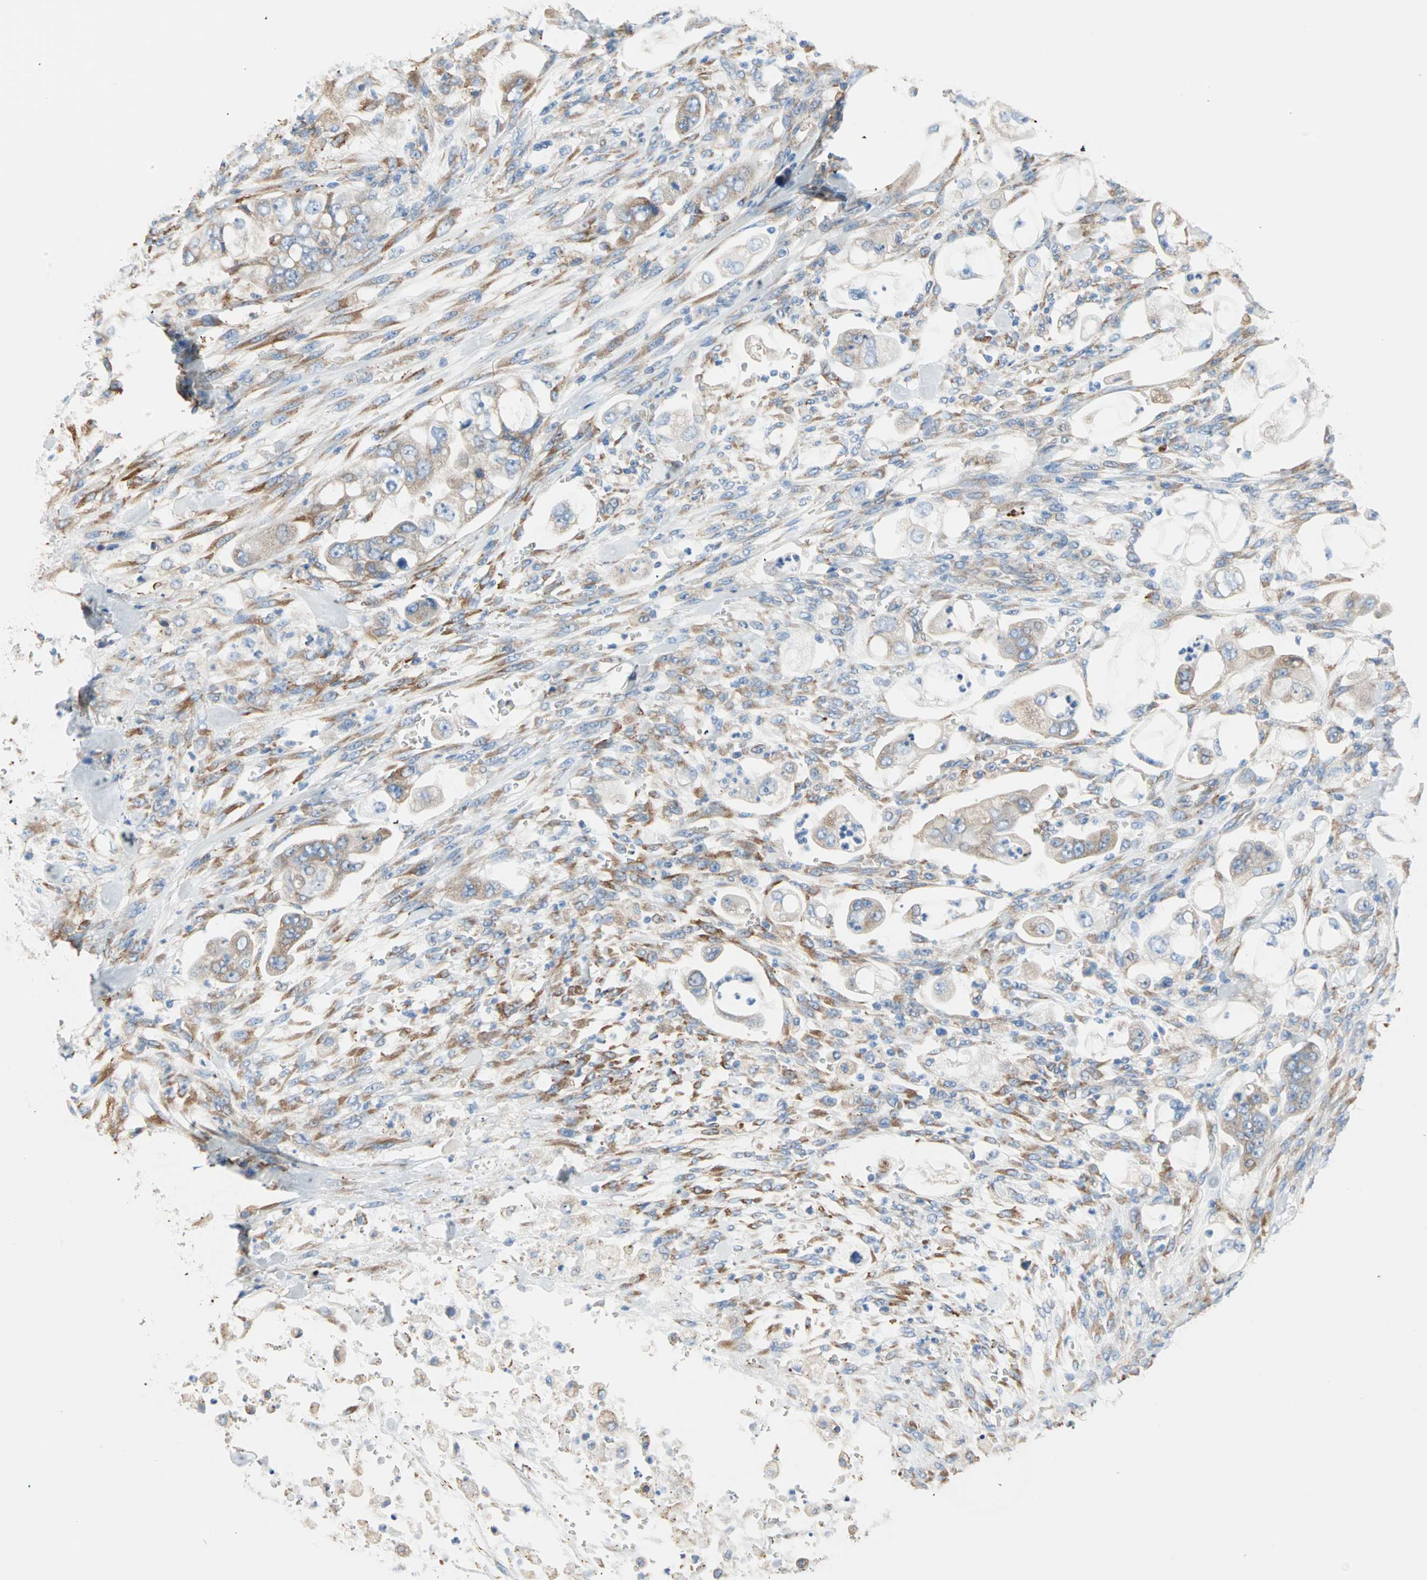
{"staining": {"intensity": "weak", "quantity": ">75%", "location": "cytoplasmic/membranous"}, "tissue": "stomach cancer", "cell_type": "Tumor cells", "image_type": "cancer", "snomed": [{"axis": "morphology", "description": "Adenocarcinoma, NOS"}, {"axis": "topography", "description": "Stomach"}], "caption": "IHC histopathology image of stomach adenocarcinoma stained for a protein (brown), which reveals low levels of weak cytoplasmic/membranous expression in approximately >75% of tumor cells.", "gene": "PLCXD1", "patient": {"sex": "male", "age": 62}}